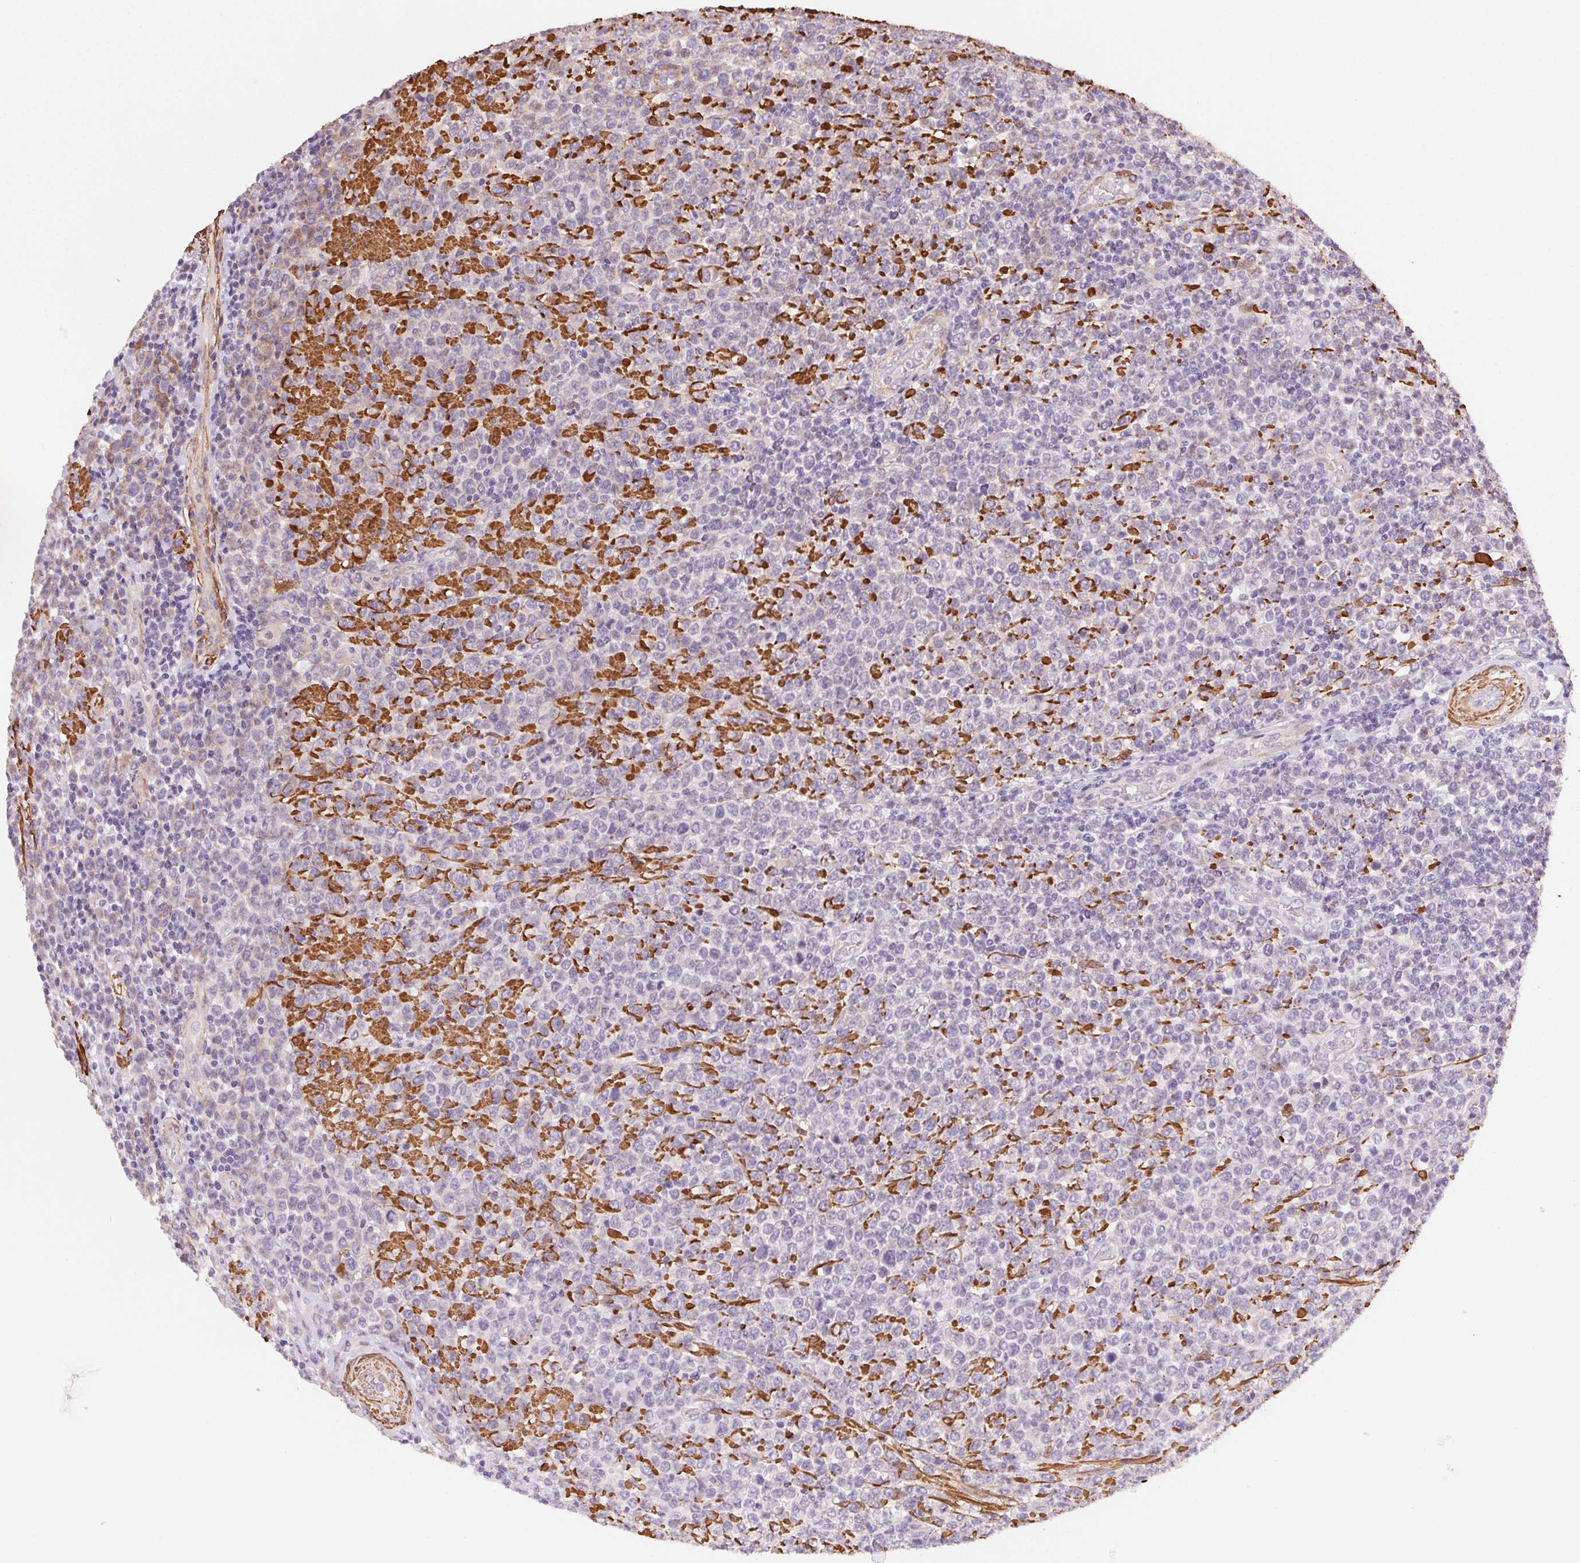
{"staining": {"intensity": "negative", "quantity": "none", "location": "none"}, "tissue": "lymphoma", "cell_type": "Tumor cells", "image_type": "cancer", "snomed": [{"axis": "morphology", "description": "Malignant lymphoma, non-Hodgkin's type, High grade"}, {"axis": "topography", "description": "Soft tissue"}], "caption": "Human lymphoma stained for a protein using immunohistochemistry (IHC) exhibits no staining in tumor cells.", "gene": "GPX8", "patient": {"sex": "female", "age": 56}}